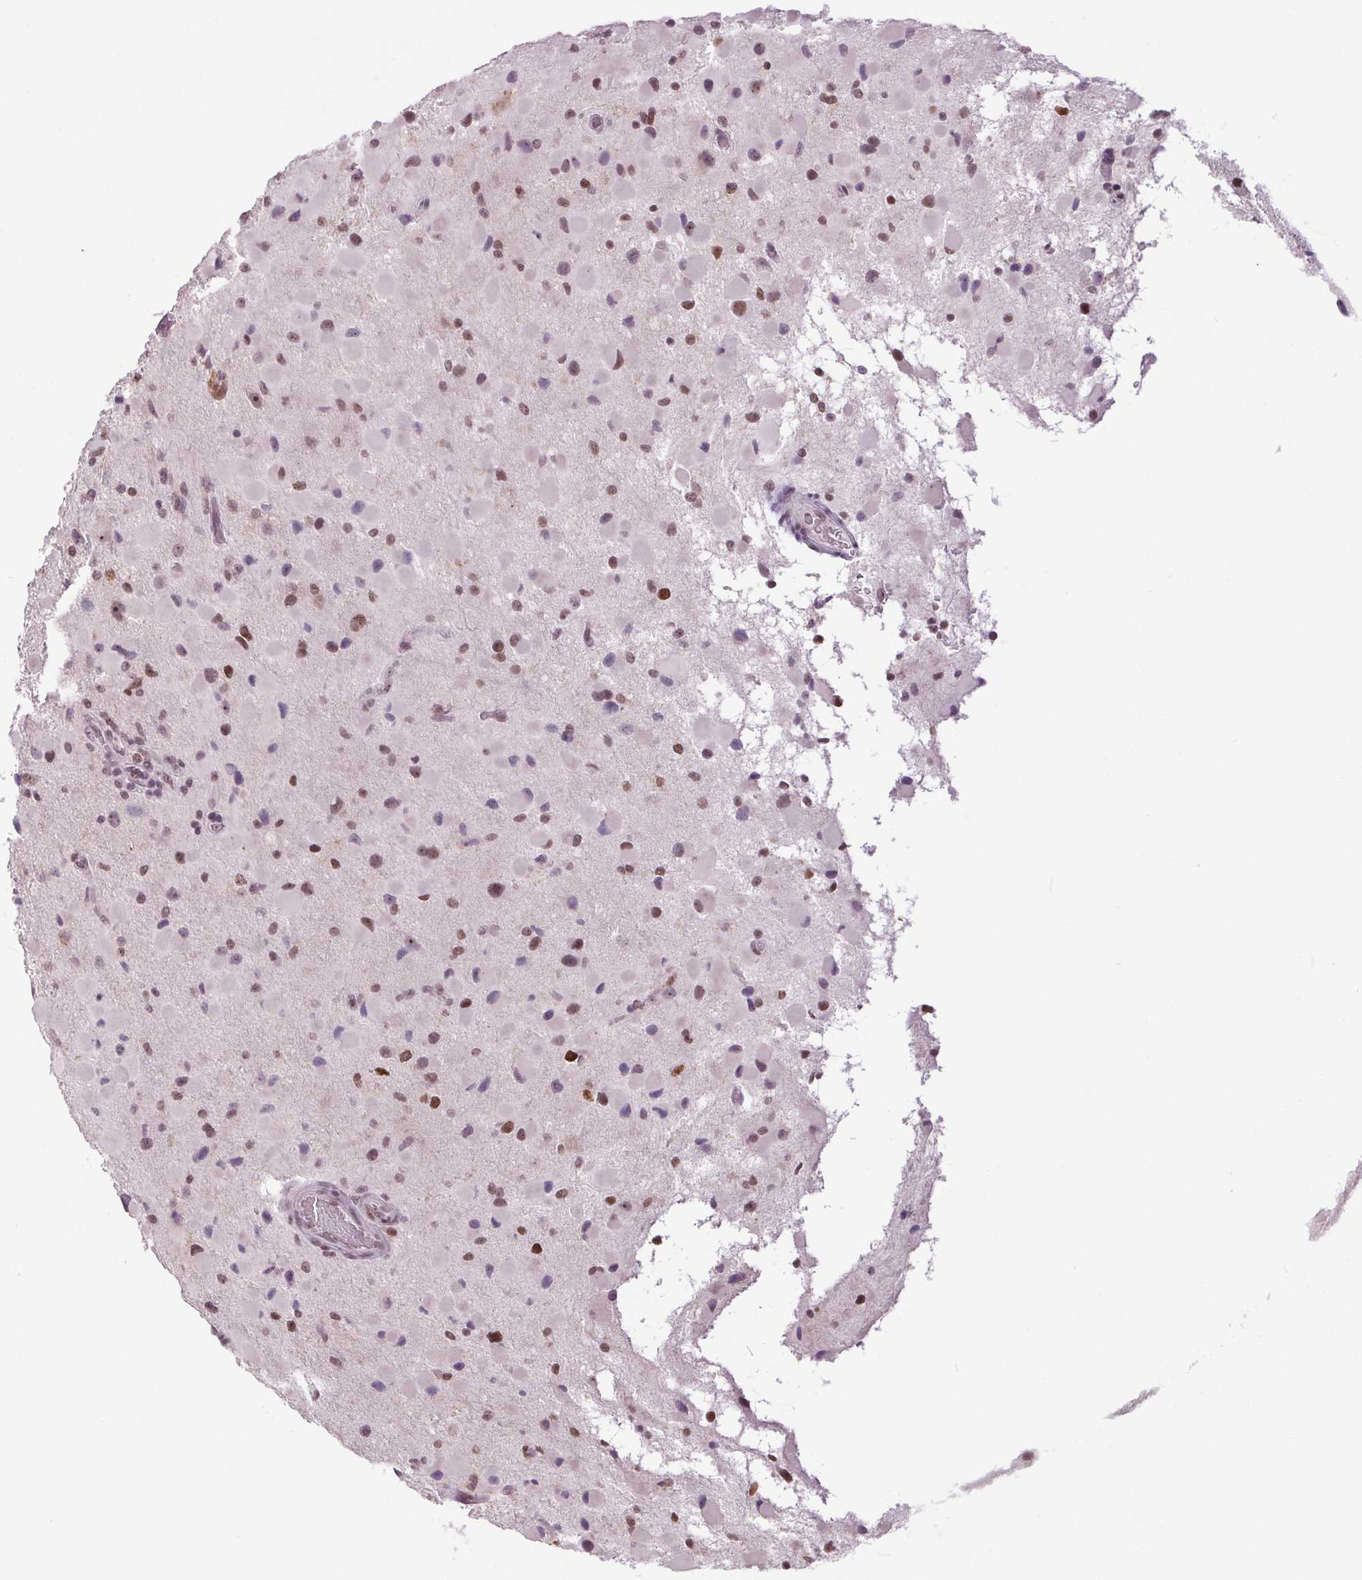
{"staining": {"intensity": "moderate", "quantity": "25%-75%", "location": "nuclear"}, "tissue": "glioma", "cell_type": "Tumor cells", "image_type": "cancer", "snomed": [{"axis": "morphology", "description": "Glioma, malignant, Low grade"}, {"axis": "topography", "description": "Brain"}], "caption": "Protein staining of malignant glioma (low-grade) tissue demonstrates moderate nuclear positivity in about 25%-75% of tumor cells.", "gene": "SMIM6", "patient": {"sex": "female", "age": 32}}